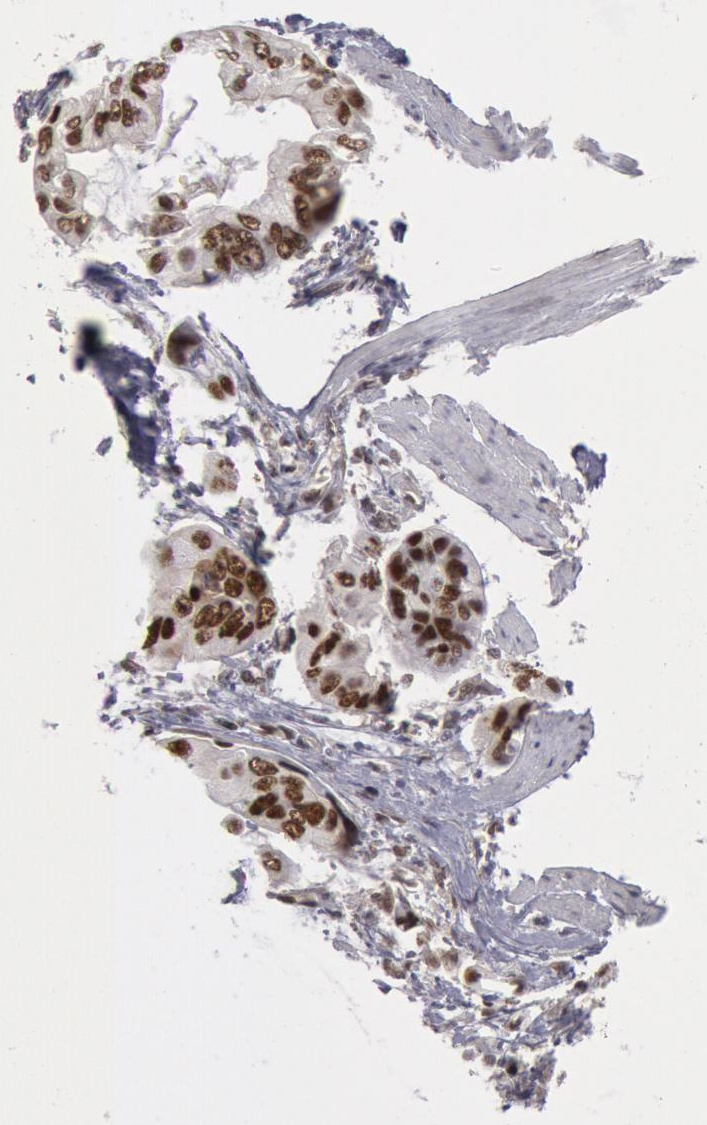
{"staining": {"intensity": "moderate", "quantity": ">75%", "location": "nuclear"}, "tissue": "stomach cancer", "cell_type": "Tumor cells", "image_type": "cancer", "snomed": [{"axis": "morphology", "description": "Adenocarcinoma, NOS"}, {"axis": "topography", "description": "Stomach, upper"}], "caption": "Adenocarcinoma (stomach) stained with a protein marker demonstrates moderate staining in tumor cells.", "gene": "PPP4R3B", "patient": {"sex": "male", "age": 80}}